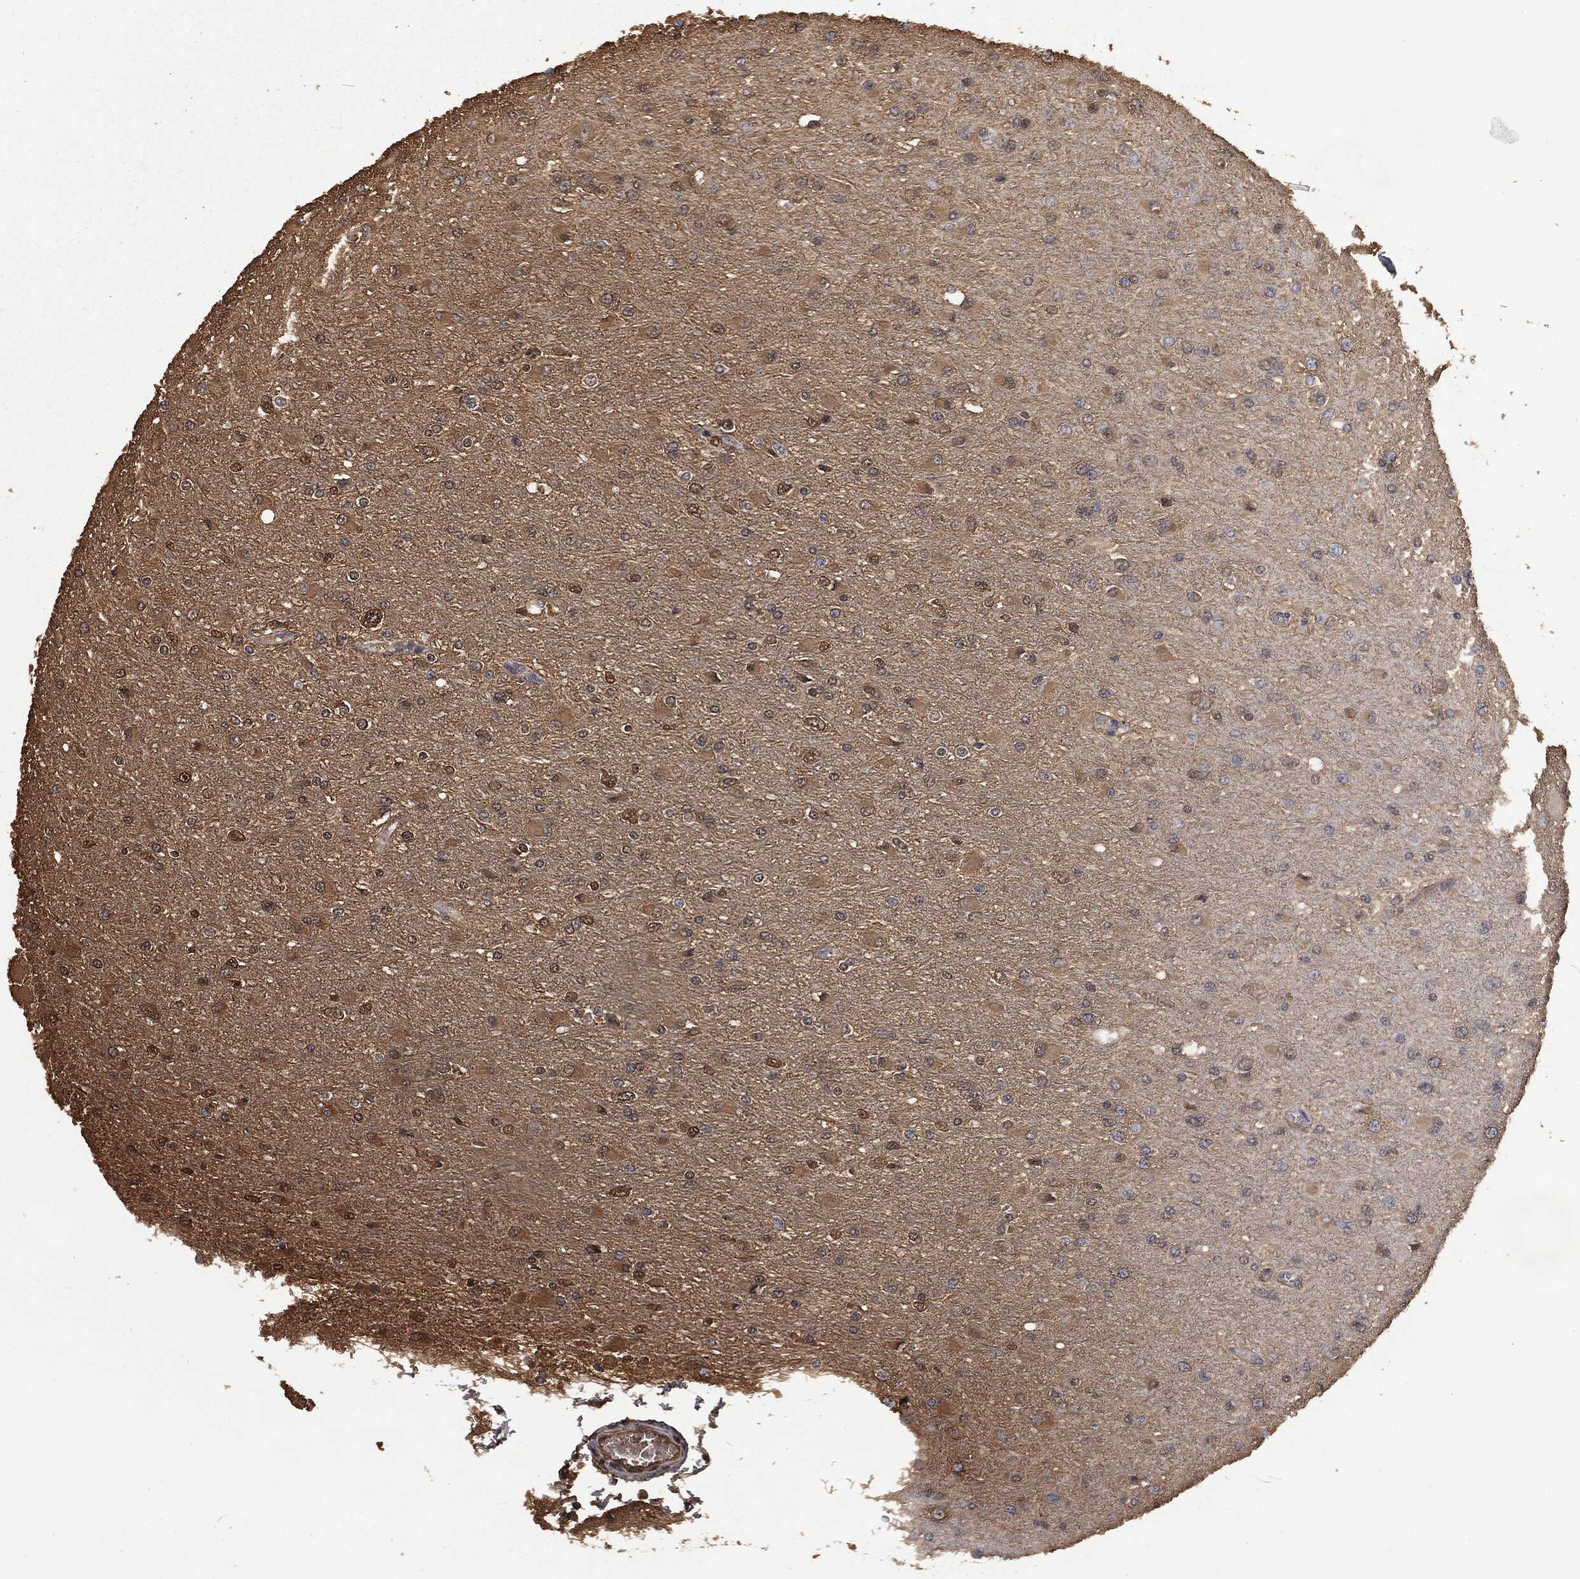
{"staining": {"intensity": "weak", "quantity": "25%-75%", "location": "cytoplasmic/membranous,nuclear"}, "tissue": "glioma", "cell_type": "Tumor cells", "image_type": "cancer", "snomed": [{"axis": "morphology", "description": "Glioma, malignant, High grade"}, {"axis": "topography", "description": "Cerebral cortex"}], "caption": "Immunohistochemical staining of malignant high-grade glioma displays weak cytoplasmic/membranous and nuclear protein positivity in about 25%-75% of tumor cells. (DAB (3,3'-diaminobenzidine) = brown stain, brightfield microscopy at high magnification).", "gene": "PRDX4", "patient": {"sex": "female", "age": 36}}